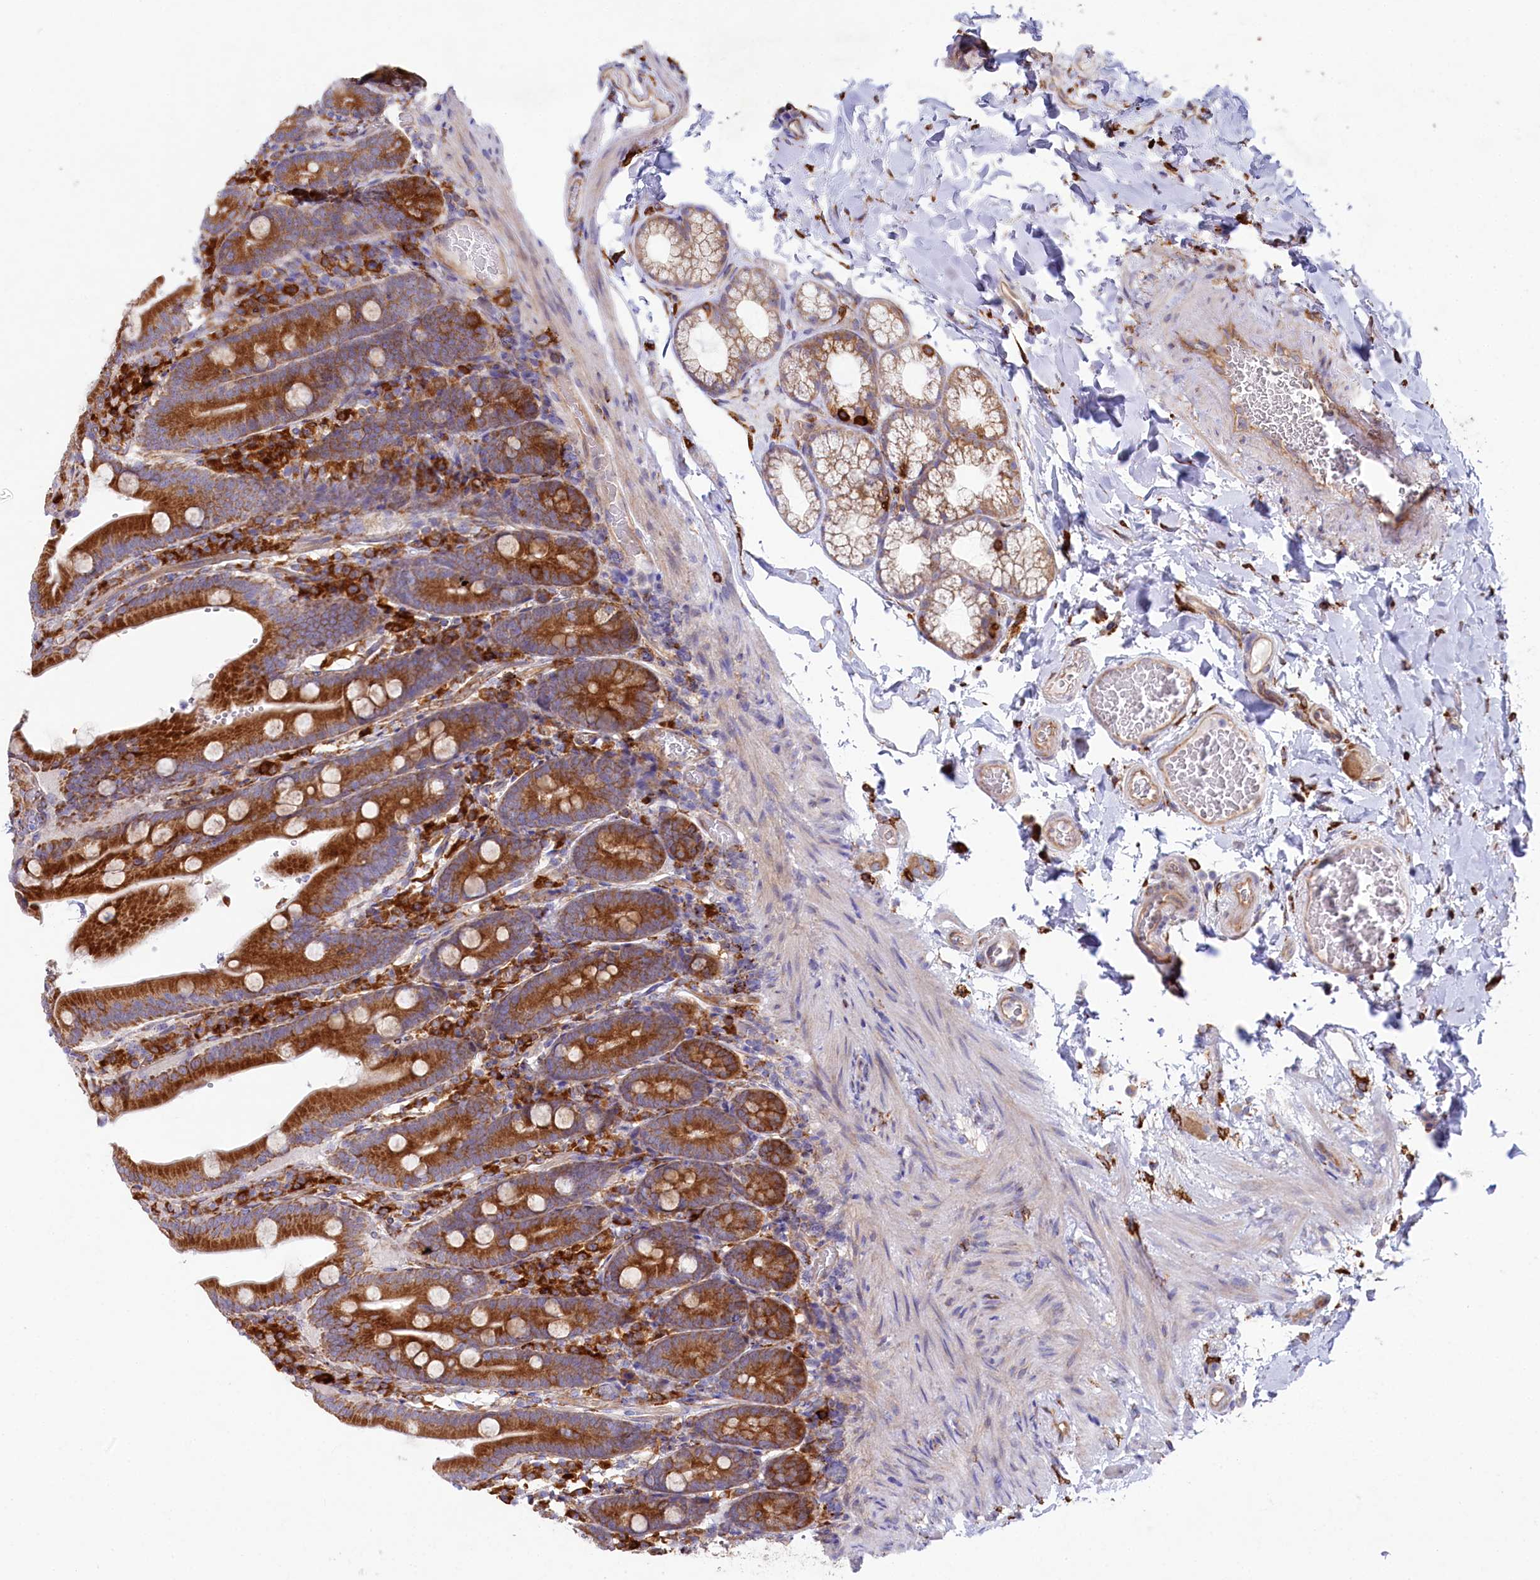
{"staining": {"intensity": "strong", "quantity": ">75%", "location": "cytoplasmic/membranous"}, "tissue": "duodenum", "cell_type": "Glandular cells", "image_type": "normal", "snomed": [{"axis": "morphology", "description": "Normal tissue, NOS"}, {"axis": "topography", "description": "Duodenum"}], "caption": "Glandular cells exhibit high levels of strong cytoplasmic/membranous staining in approximately >75% of cells in benign duodenum.", "gene": "CHID1", "patient": {"sex": "female", "age": 62}}